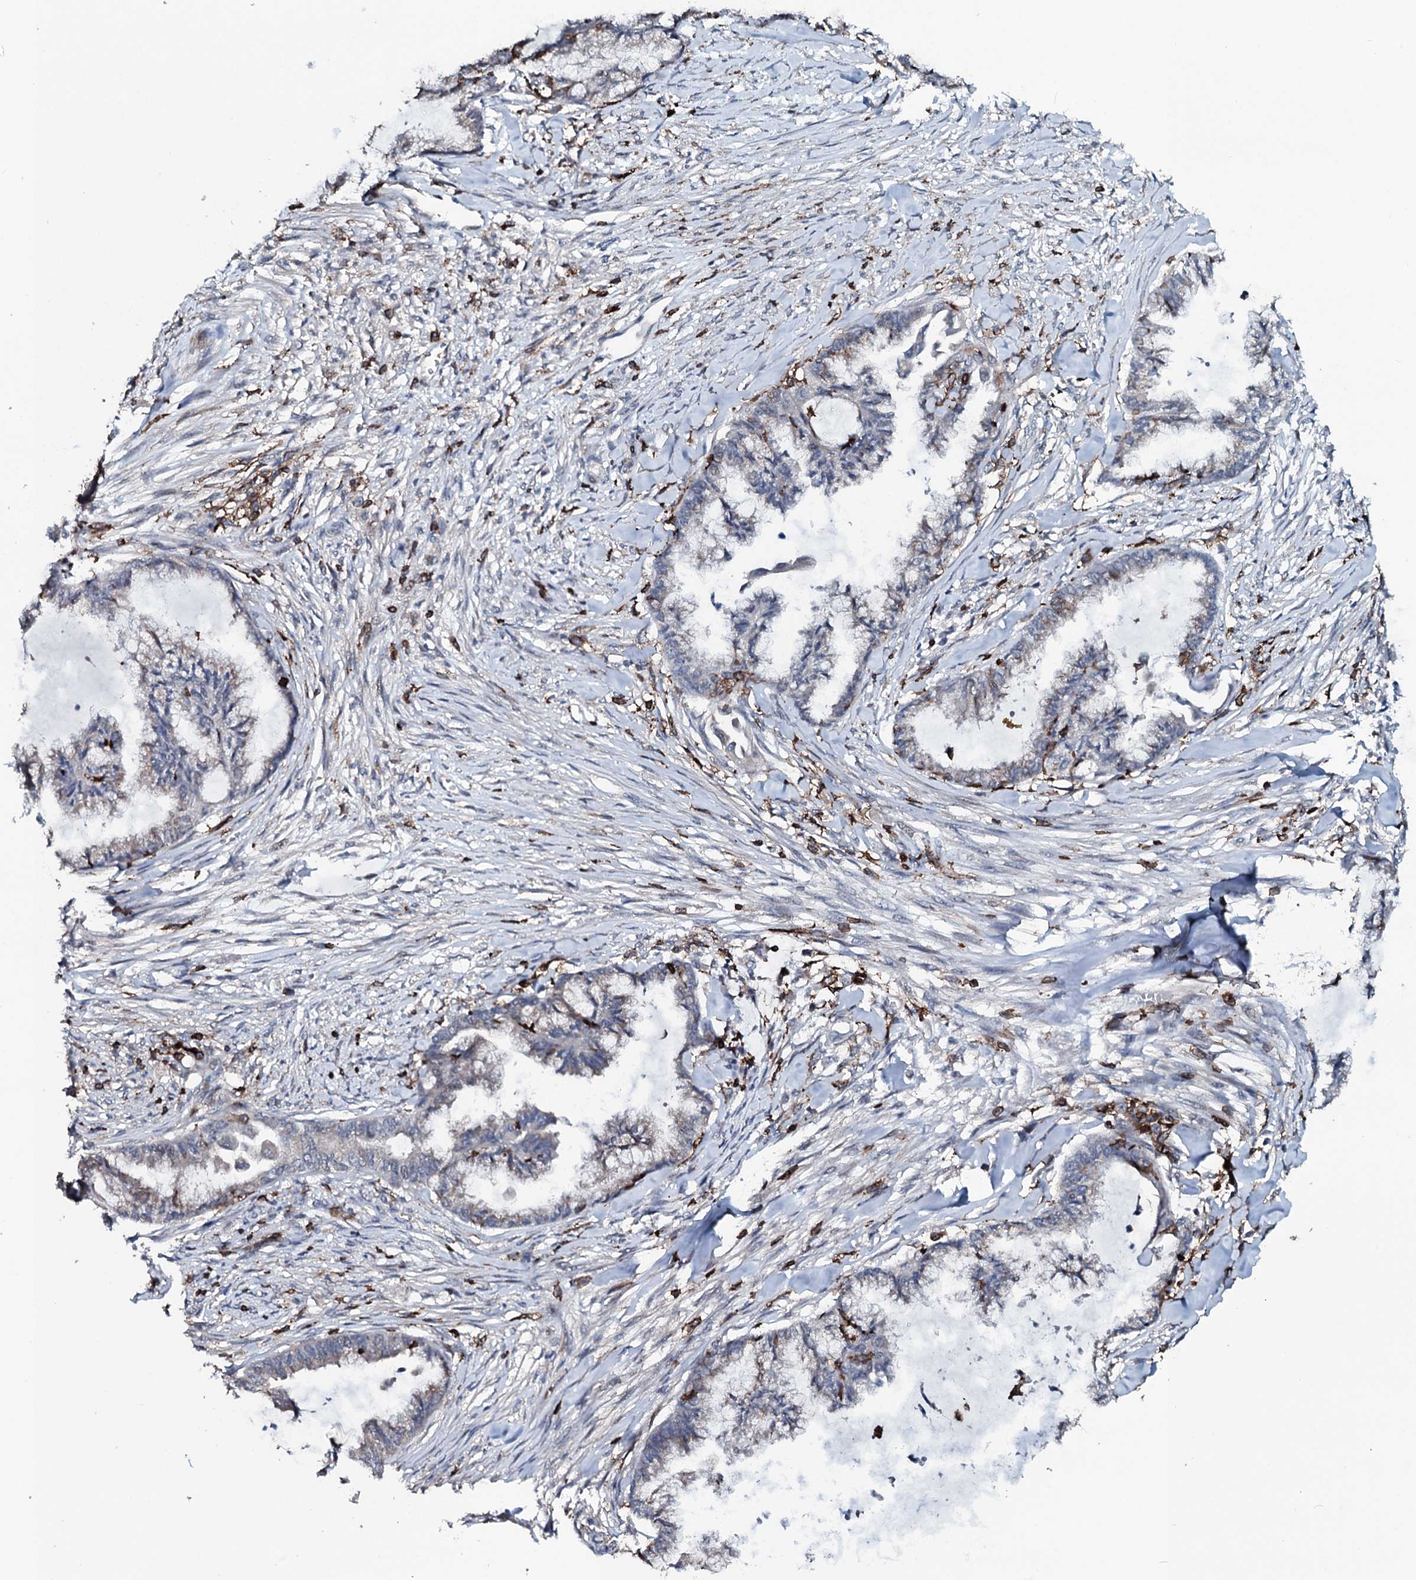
{"staining": {"intensity": "negative", "quantity": "none", "location": "none"}, "tissue": "endometrial cancer", "cell_type": "Tumor cells", "image_type": "cancer", "snomed": [{"axis": "morphology", "description": "Adenocarcinoma, NOS"}, {"axis": "topography", "description": "Endometrium"}], "caption": "This photomicrograph is of adenocarcinoma (endometrial) stained with immunohistochemistry to label a protein in brown with the nuclei are counter-stained blue. There is no expression in tumor cells.", "gene": "OGFOD2", "patient": {"sex": "female", "age": 86}}